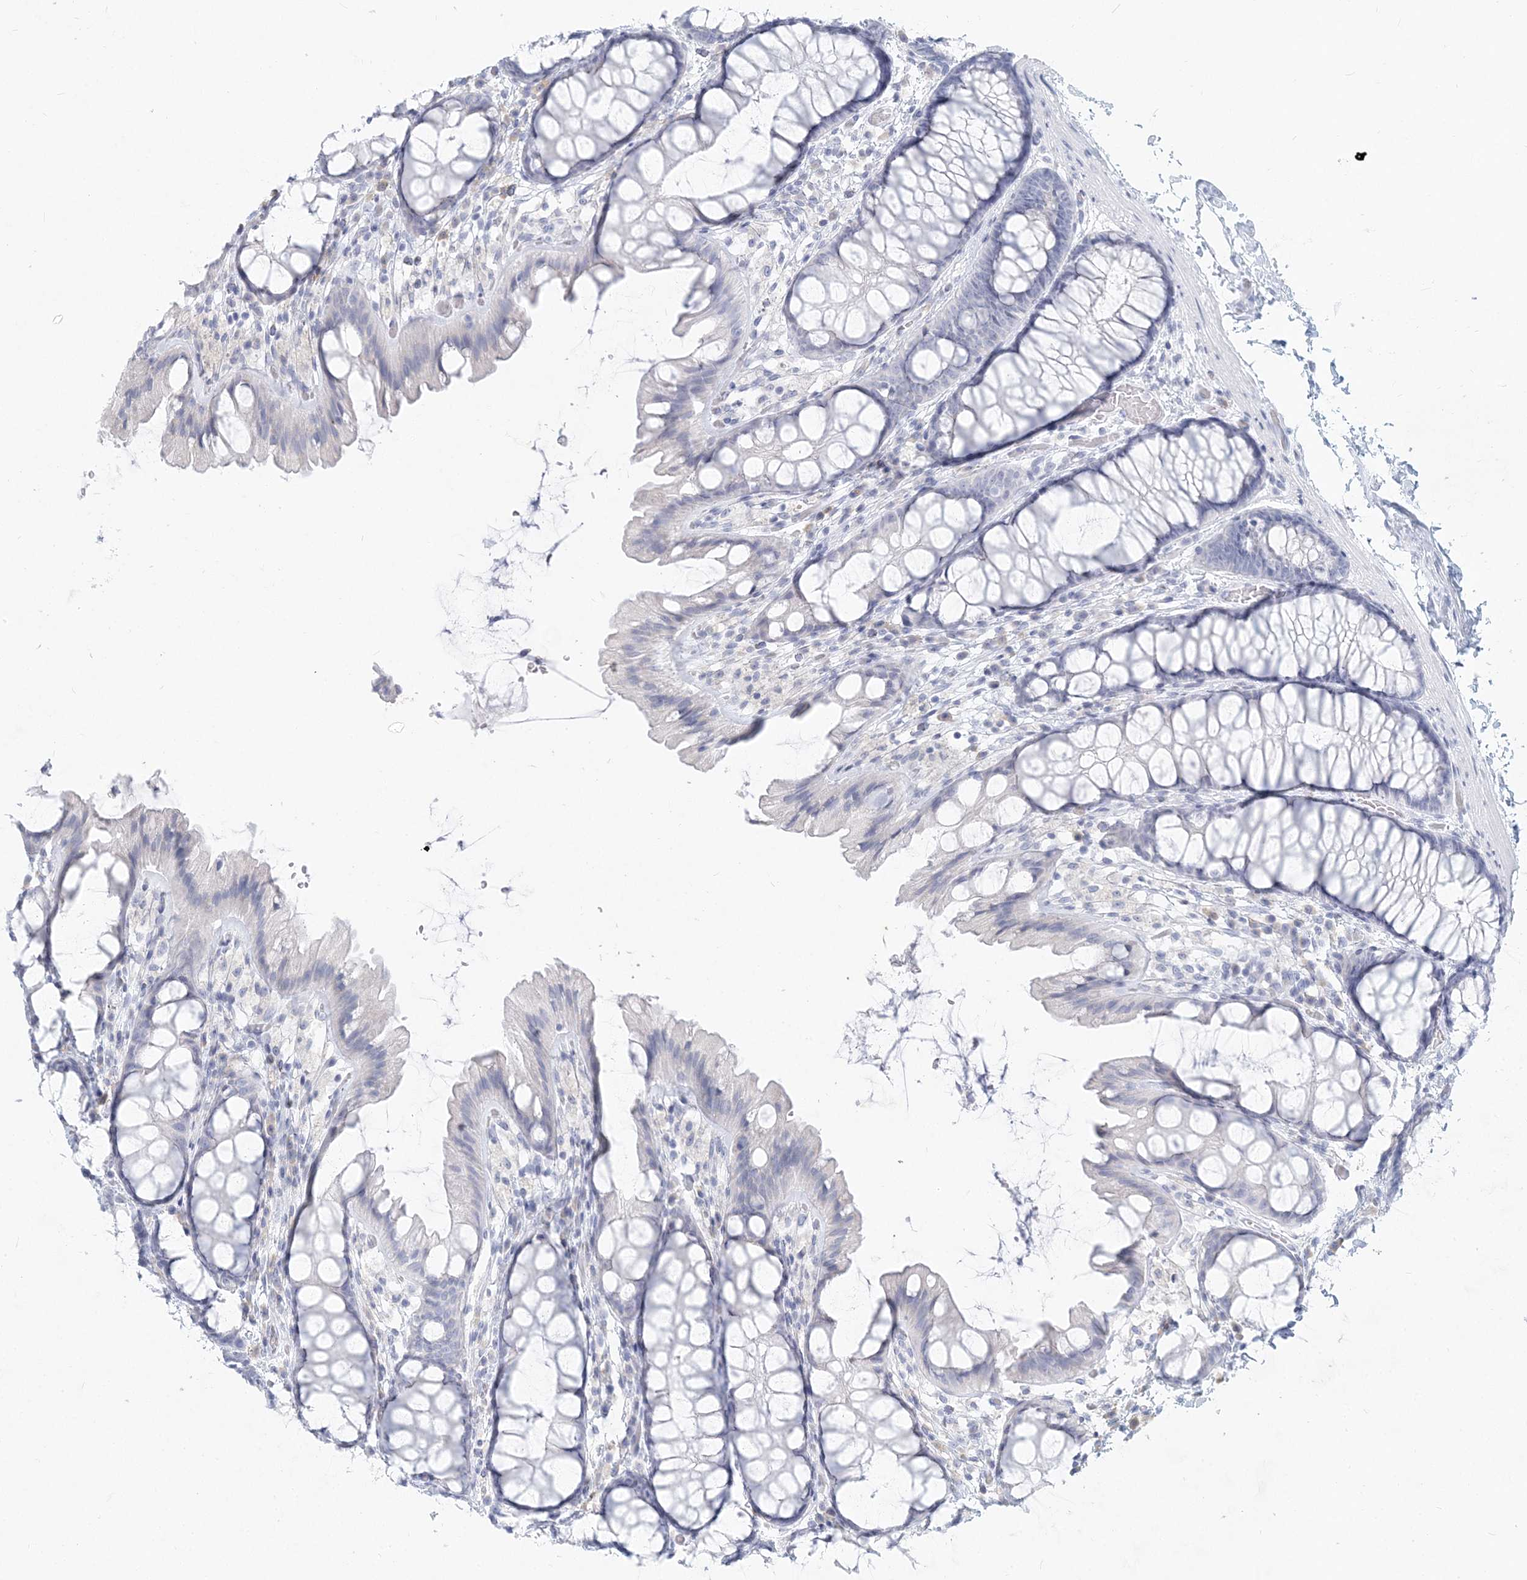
{"staining": {"intensity": "negative", "quantity": "none", "location": "none"}, "tissue": "colon", "cell_type": "Glandular cells", "image_type": "normal", "snomed": [{"axis": "morphology", "description": "Normal tissue, NOS"}, {"axis": "topography", "description": "Colon"}], "caption": "Immunohistochemistry (IHC) of normal human colon reveals no positivity in glandular cells. (DAB immunohistochemistry with hematoxylin counter stain).", "gene": "CSN1S1", "patient": {"sex": "male", "age": 47}}